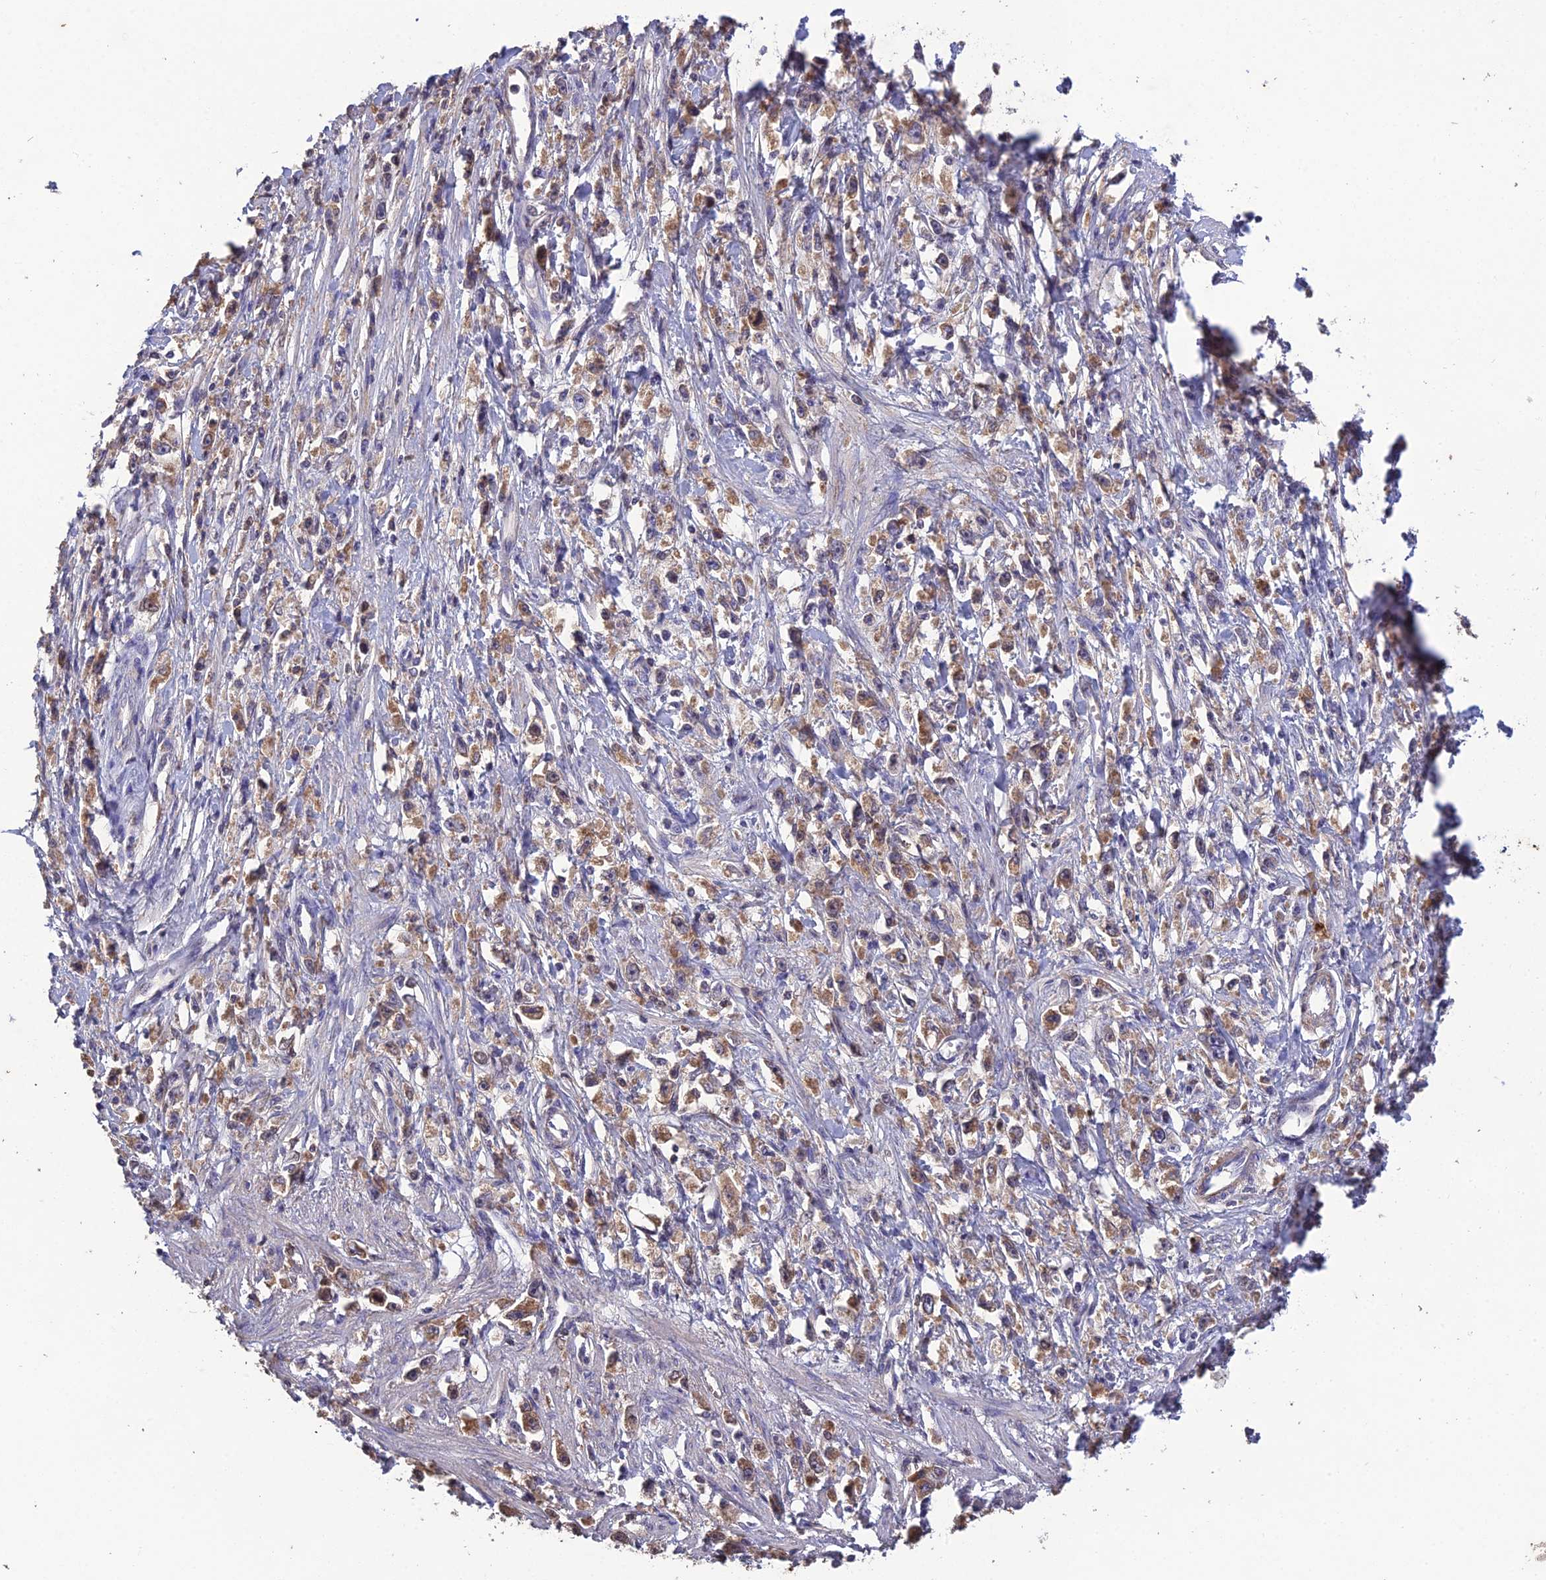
{"staining": {"intensity": "weak", "quantity": "25%-75%", "location": "cytoplasmic/membranous"}, "tissue": "stomach cancer", "cell_type": "Tumor cells", "image_type": "cancer", "snomed": [{"axis": "morphology", "description": "Adenocarcinoma, NOS"}, {"axis": "topography", "description": "Stomach"}], "caption": "Immunohistochemical staining of stomach cancer shows low levels of weak cytoplasmic/membranous expression in approximately 25%-75% of tumor cells. The staining is performed using DAB (3,3'-diaminobenzidine) brown chromogen to label protein expression. The nuclei are counter-stained blue using hematoxylin.", "gene": "SLC39A13", "patient": {"sex": "female", "age": 59}}